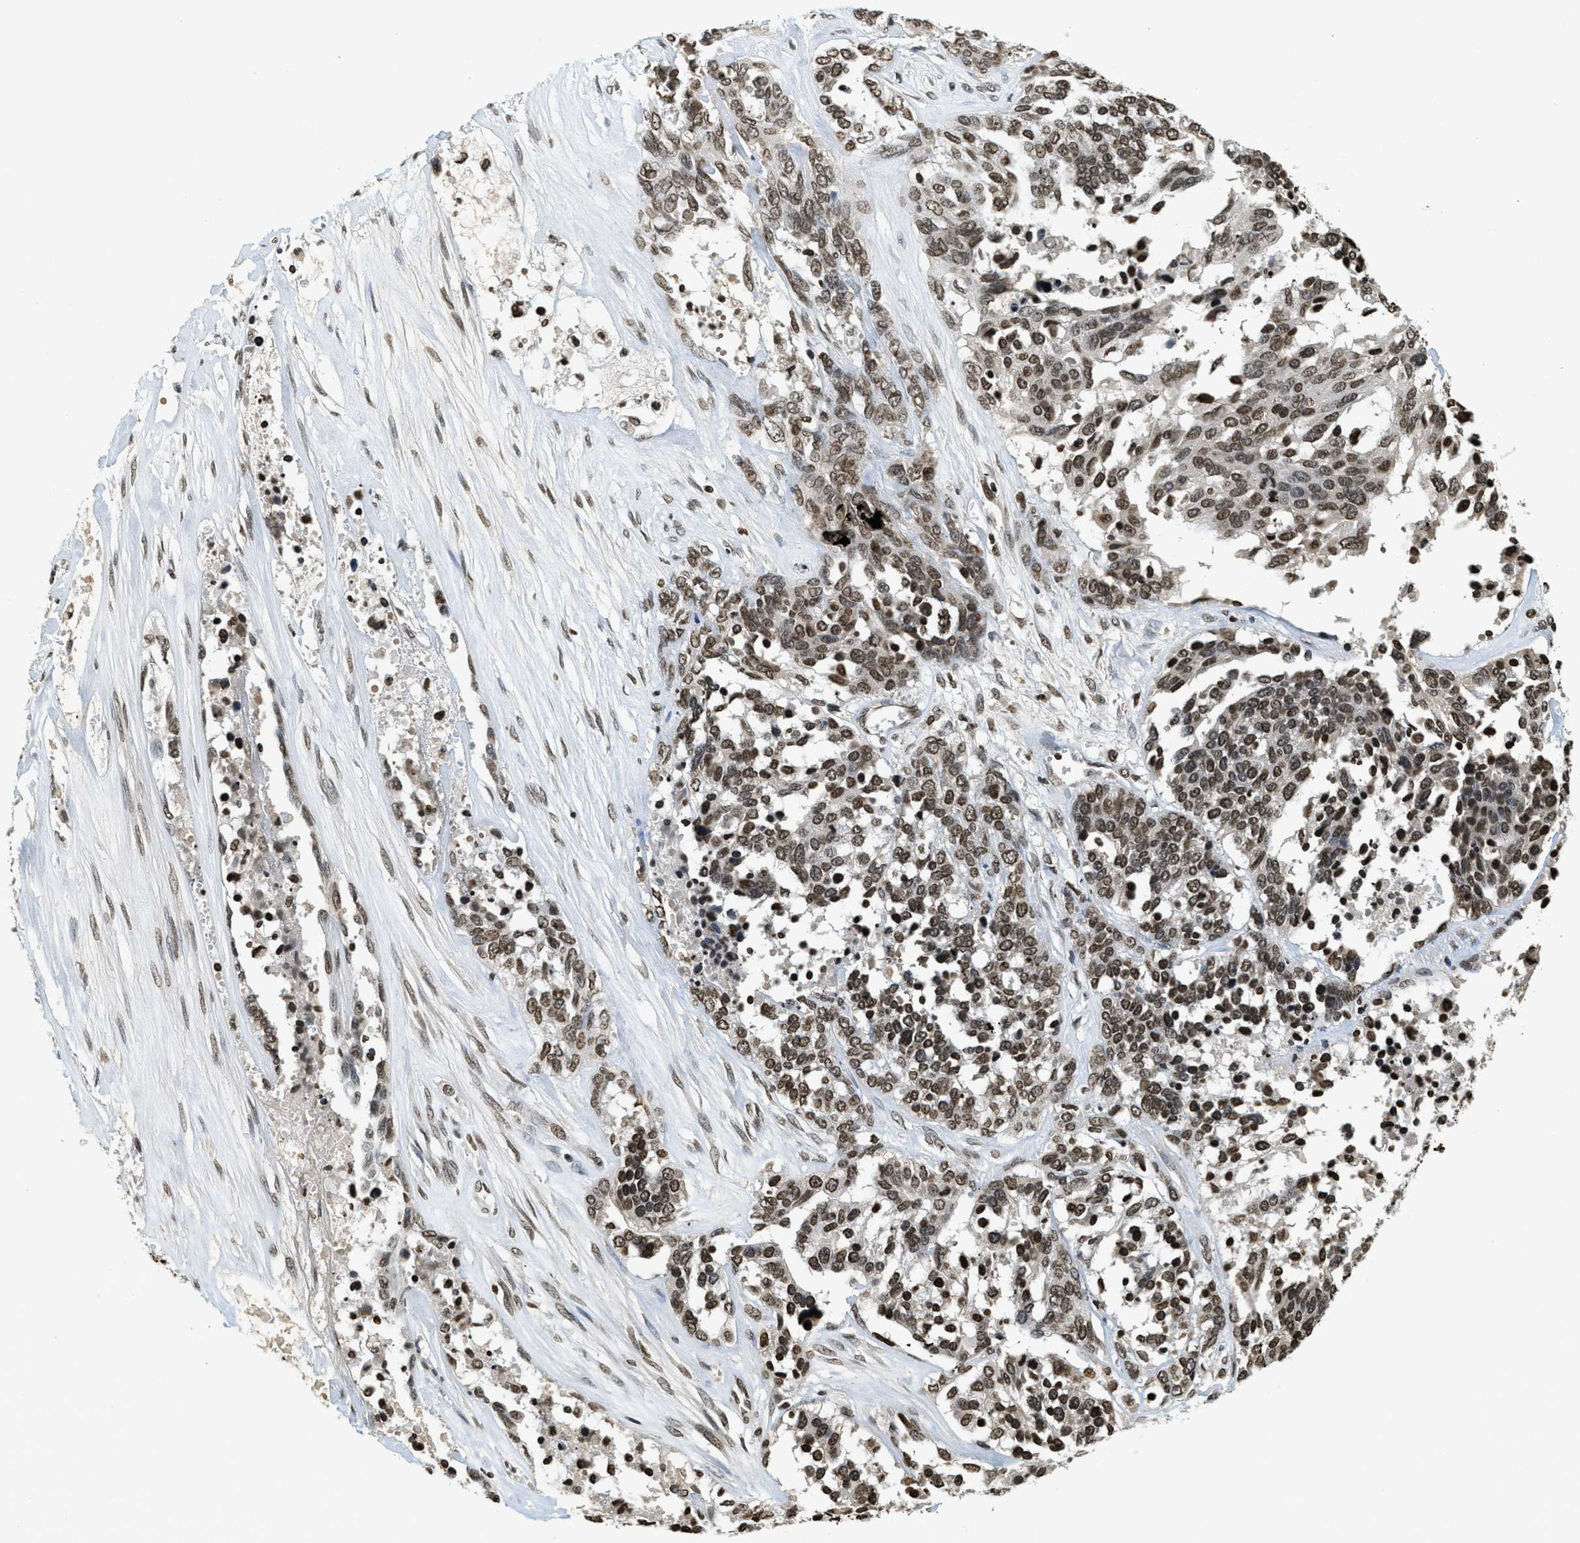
{"staining": {"intensity": "strong", "quantity": ">75%", "location": "nuclear"}, "tissue": "ovarian cancer", "cell_type": "Tumor cells", "image_type": "cancer", "snomed": [{"axis": "morphology", "description": "Cystadenocarcinoma, serous, NOS"}, {"axis": "topography", "description": "Ovary"}], "caption": "Immunohistochemistry (IHC) histopathology image of neoplastic tissue: ovarian serous cystadenocarcinoma stained using IHC reveals high levels of strong protein expression localized specifically in the nuclear of tumor cells, appearing as a nuclear brown color.", "gene": "LDB2", "patient": {"sex": "female", "age": 44}}